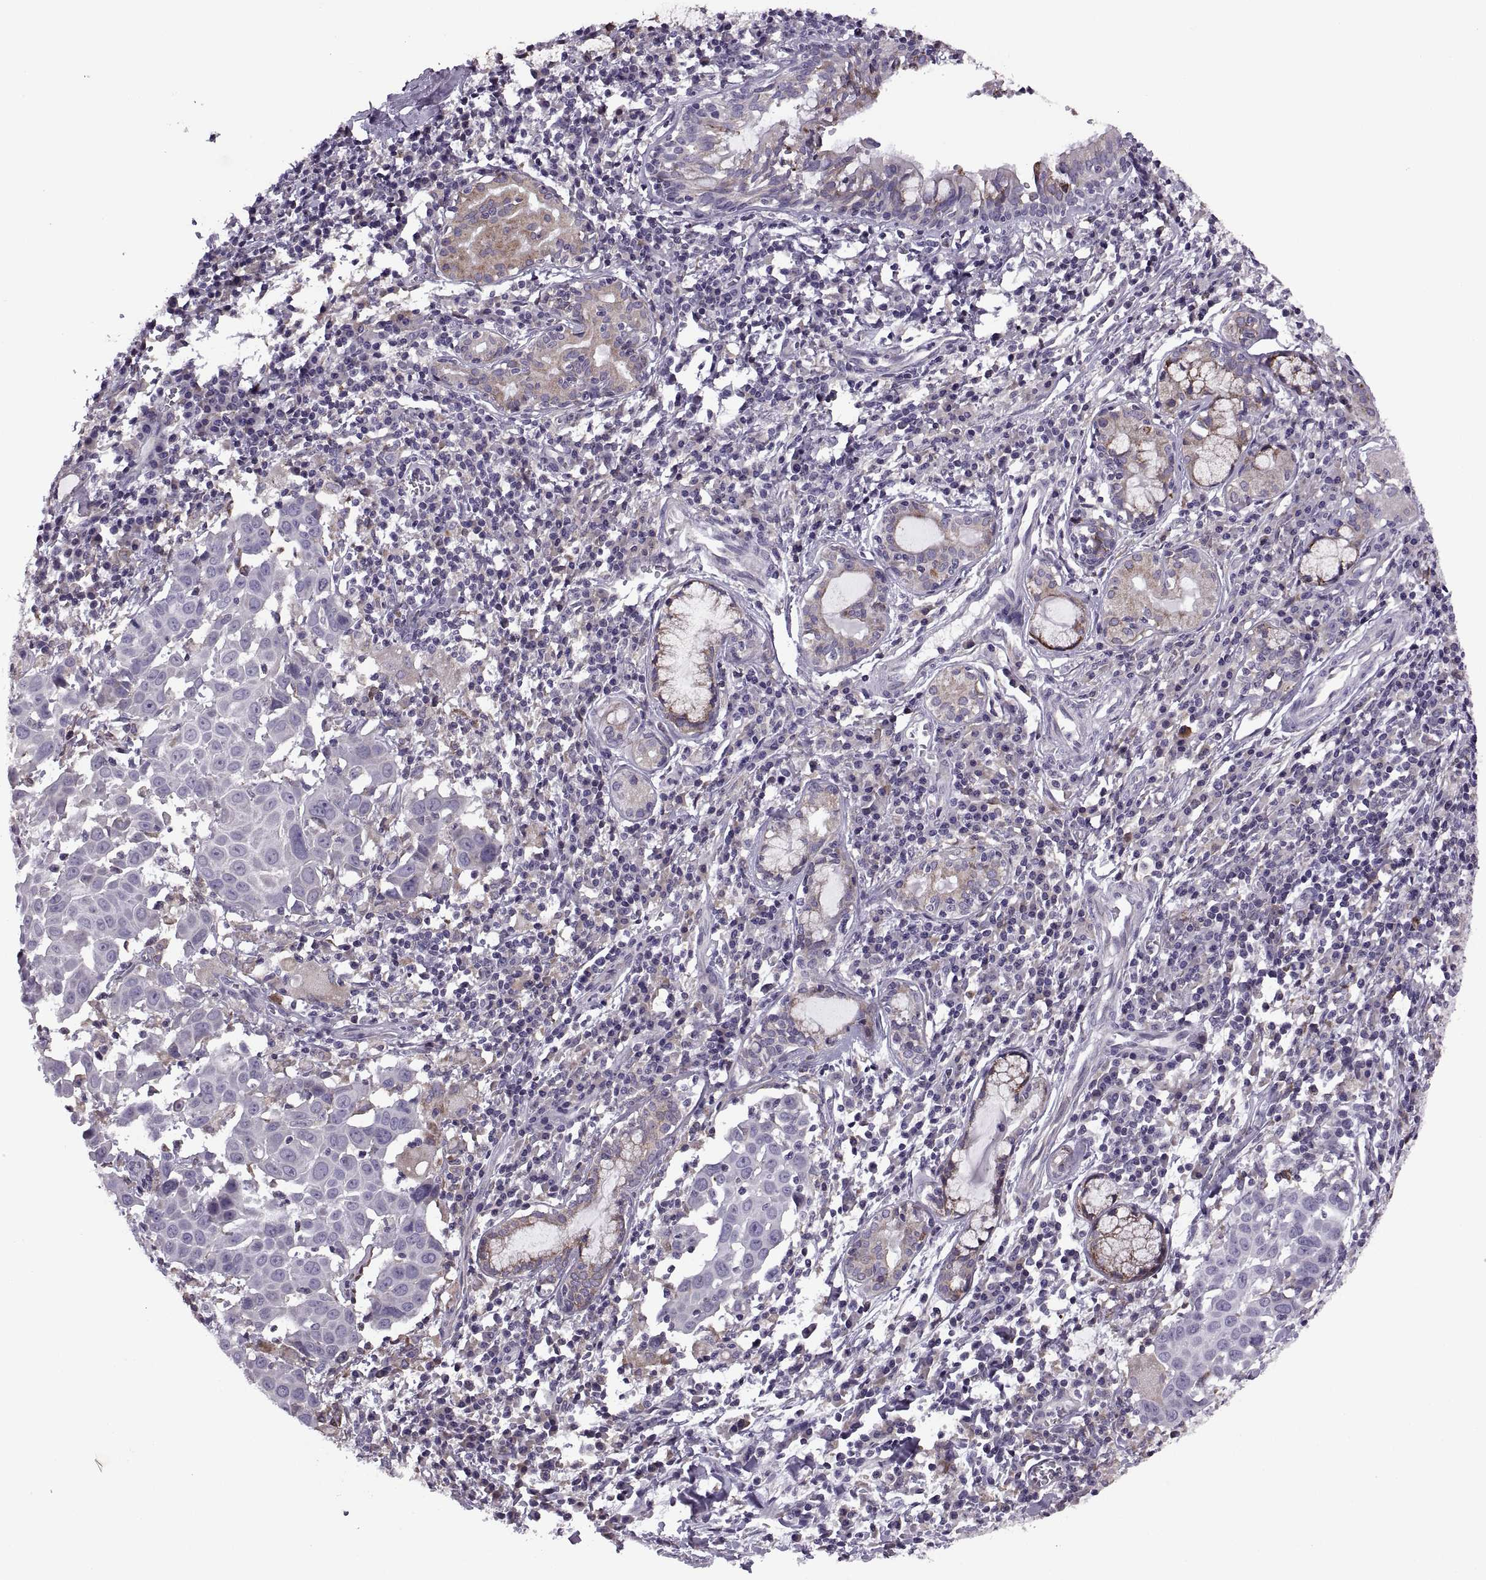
{"staining": {"intensity": "negative", "quantity": "none", "location": "none"}, "tissue": "lung cancer", "cell_type": "Tumor cells", "image_type": "cancer", "snomed": [{"axis": "morphology", "description": "Squamous cell carcinoma, NOS"}, {"axis": "topography", "description": "Lung"}], "caption": "There is no significant staining in tumor cells of squamous cell carcinoma (lung). The staining was performed using DAB to visualize the protein expression in brown, while the nuclei were stained in blue with hematoxylin (Magnification: 20x).", "gene": "LETM2", "patient": {"sex": "male", "age": 57}}